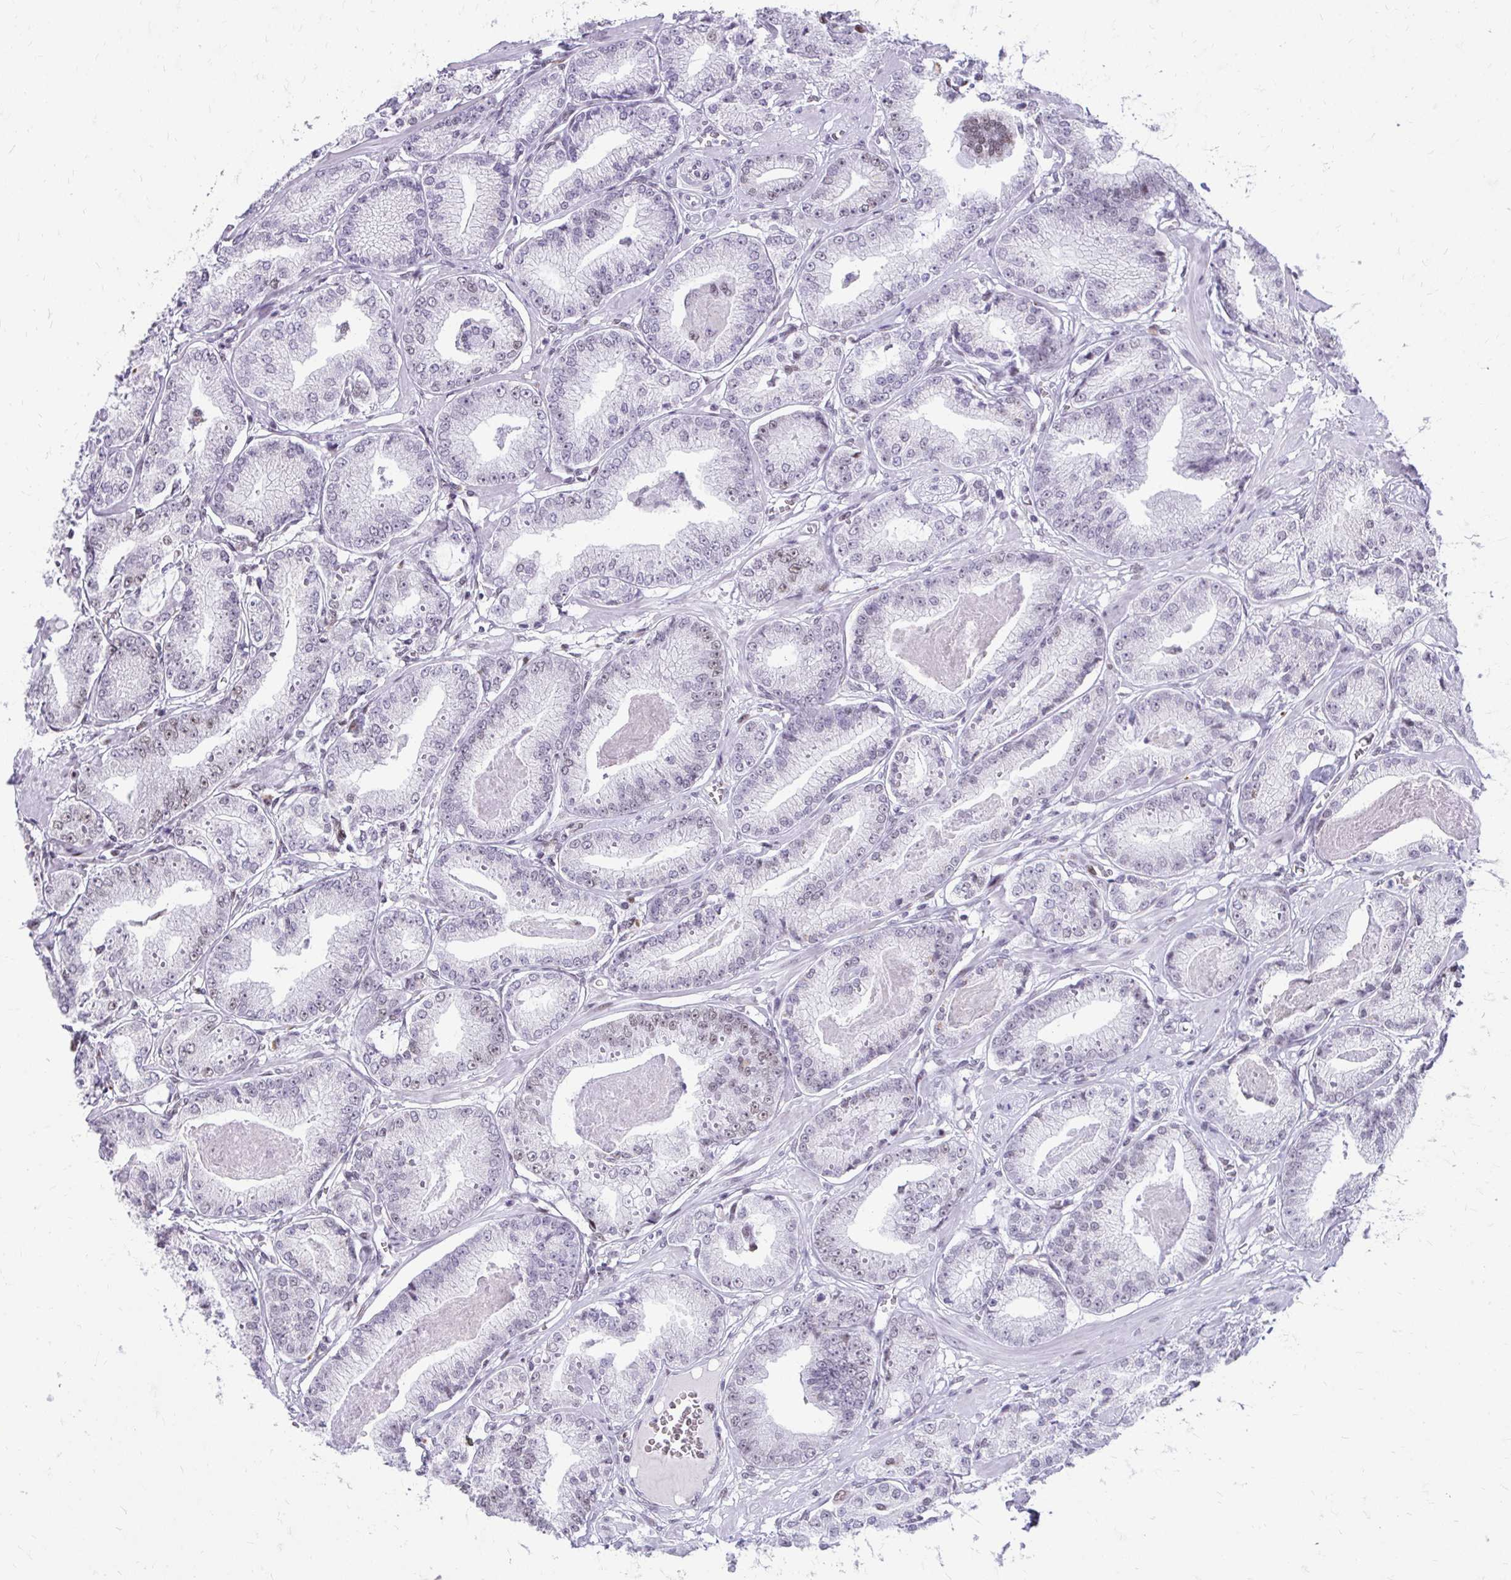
{"staining": {"intensity": "weak", "quantity": "<25%", "location": "nuclear"}, "tissue": "prostate cancer", "cell_type": "Tumor cells", "image_type": "cancer", "snomed": [{"axis": "morphology", "description": "Adenocarcinoma, High grade"}, {"axis": "topography", "description": "Prostate"}], "caption": "Immunohistochemical staining of human adenocarcinoma (high-grade) (prostate) reveals no significant staining in tumor cells.", "gene": "SS18", "patient": {"sex": "male", "age": 71}}